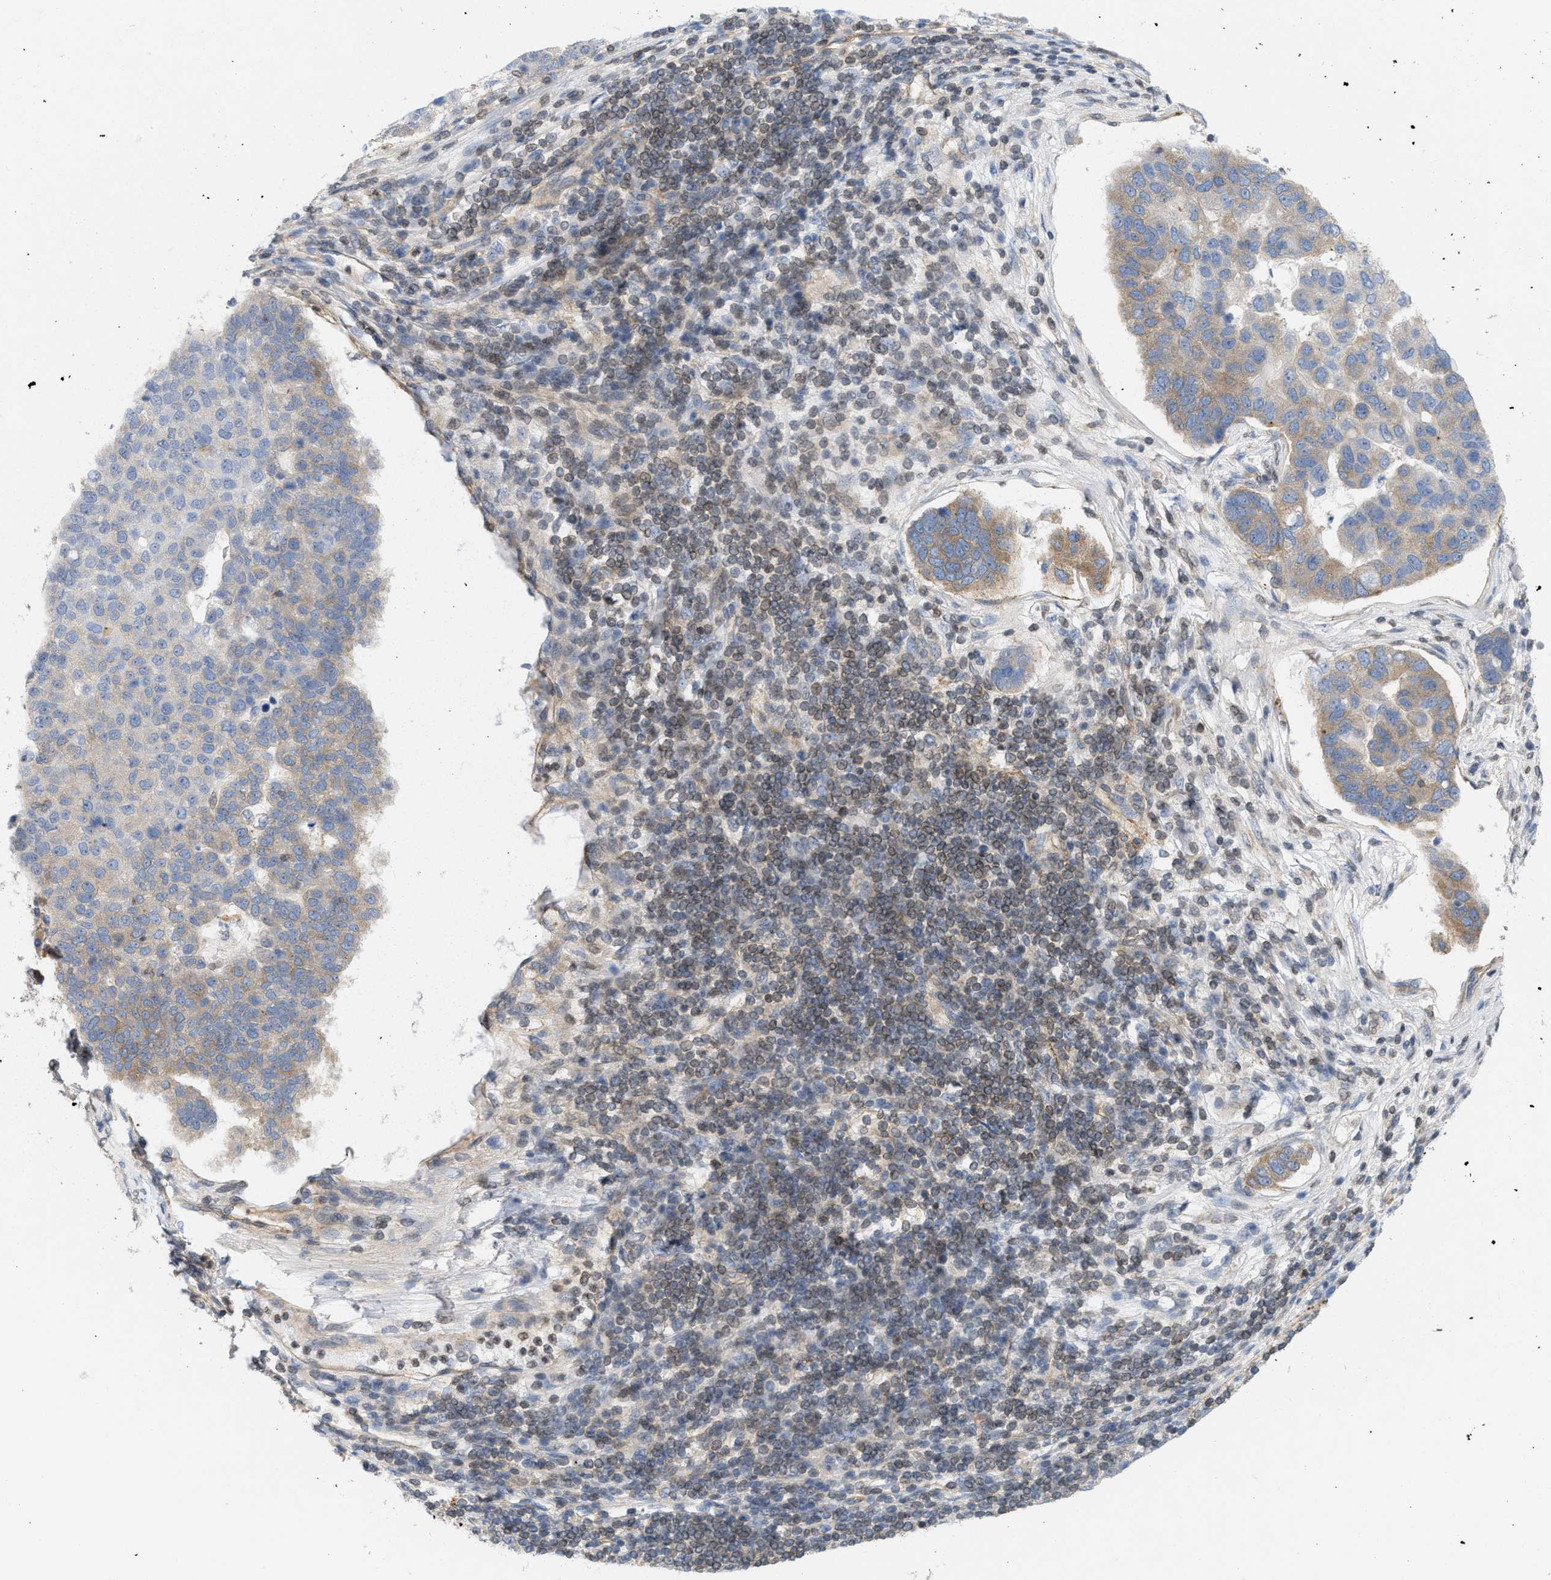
{"staining": {"intensity": "weak", "quantity": "25%-75%", "location": "cytoplasmic/membranous"}, "tissue": "pancreatic cancer", "cell_type": "Tumor cells", "image_type": "cancer", "snomed": [{"axis": "morphology", "description": "Adenocarcinoma, NOS"}, {"axis": "topography", "description": "Pancreas"}], "caption": "Immunohistochemistry (IHC) of human adenocarcinoma (pancreatic) exhibits low levels of weak cytoplasmic/membranous expression in approximately 25%-75% of tumor cells.", "gene": "STRN", "patient": {"sex": "female", "age": 61}}